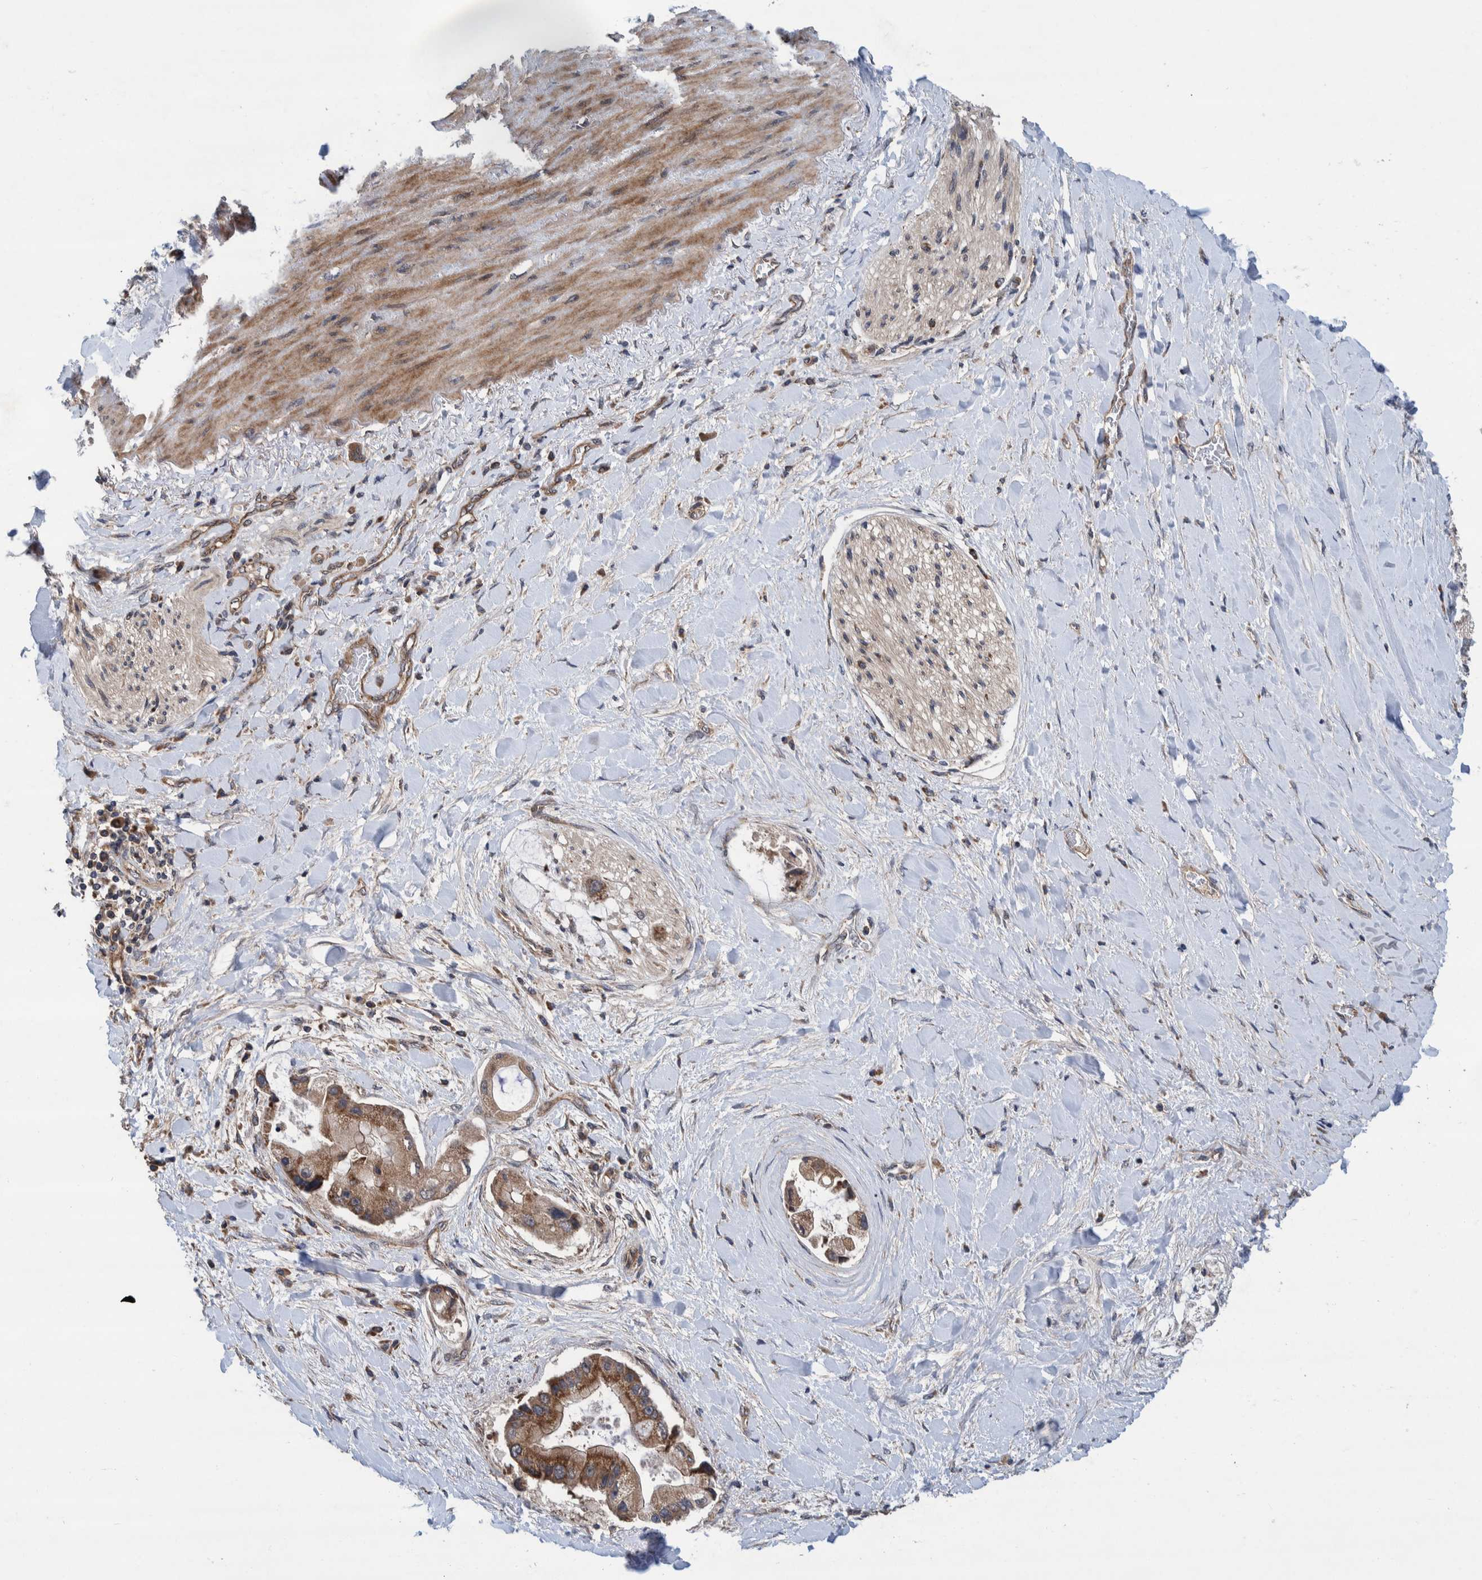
{"staining": {"intensity": "strong", "quantity": ">75%", "location": "cytoplasmic/membranous"}, "tissue": "liver cancer", "cell_type": "Tumor cells", "image_type": "cancer", "snomed": [{"axis": "morphology", "description": "Cholangiocarcinoma"}, {"axis": "topography", "description": "Liver"}], "caption": "IHC of human liver cancer shows high levels of strong cytoplasmic/membranous expression in about >75% of tumor cells. (DAB IHC with brightfield microscopy, high magnification).", "gene": "MRPS7", "patient": {"sex": "male", "age": 50}}